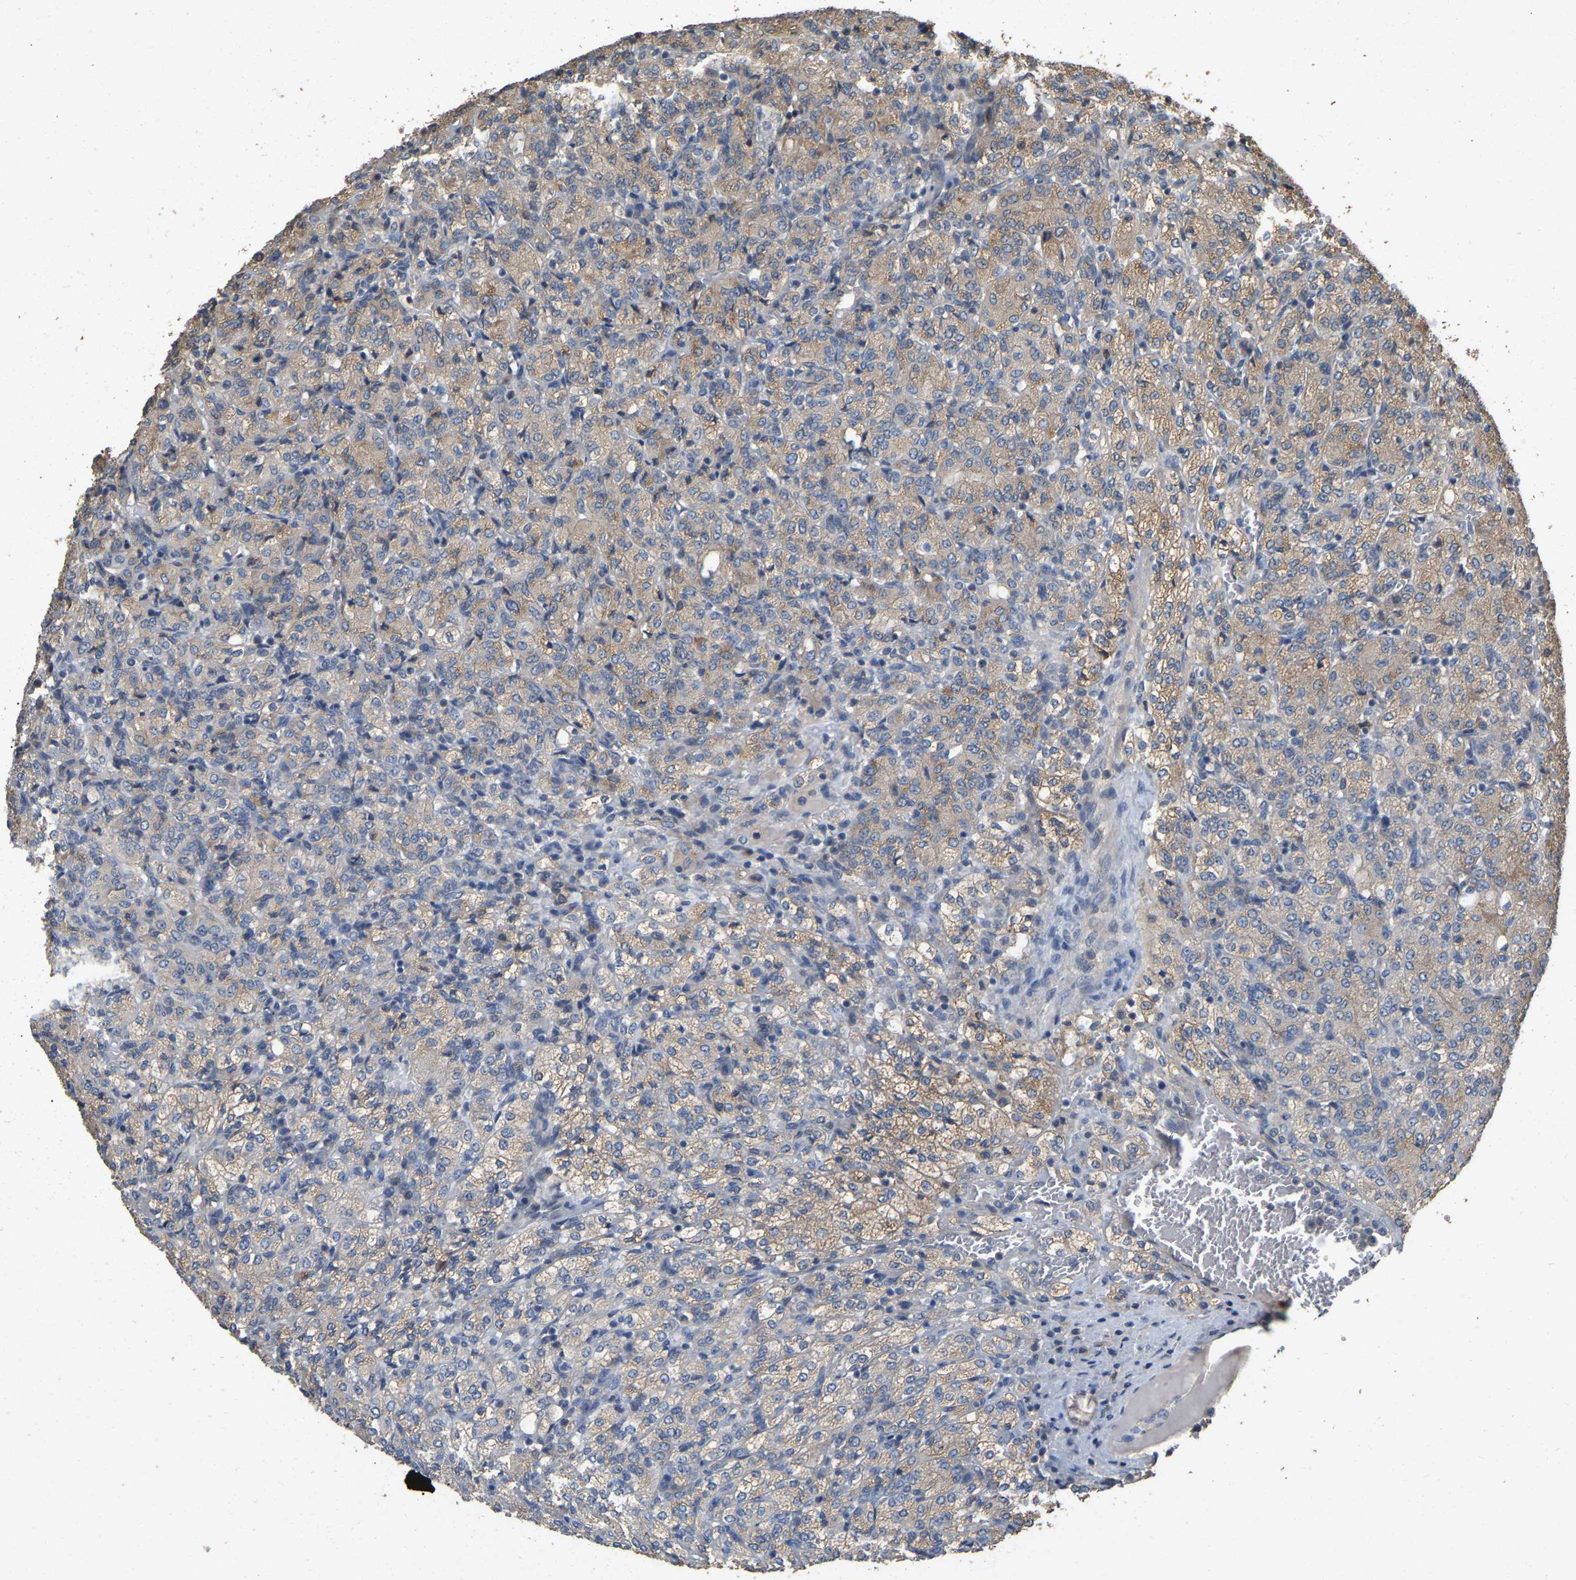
{"staining": {"intensity": "weak", "quantity": ">75%", "location": "cytoplasmic/membranous"}, "tissue": "renal cancer", "cell_type": "Tumor cells", "image_type": "cancer", "snomed": [{"axis": "morphology", "description": "Adenocarcinoma, NOS"}, {"axis": "topography", "description": "Kidney"}], "caption": "Renal adenocarcinoma tissue reveals weak cytoplasmic/membranous positivity in about >75% of tumor cells, visualized by immunohistochemistry.", "gene": "NCS1", "patient": {"sex": "male", "age": 77}}